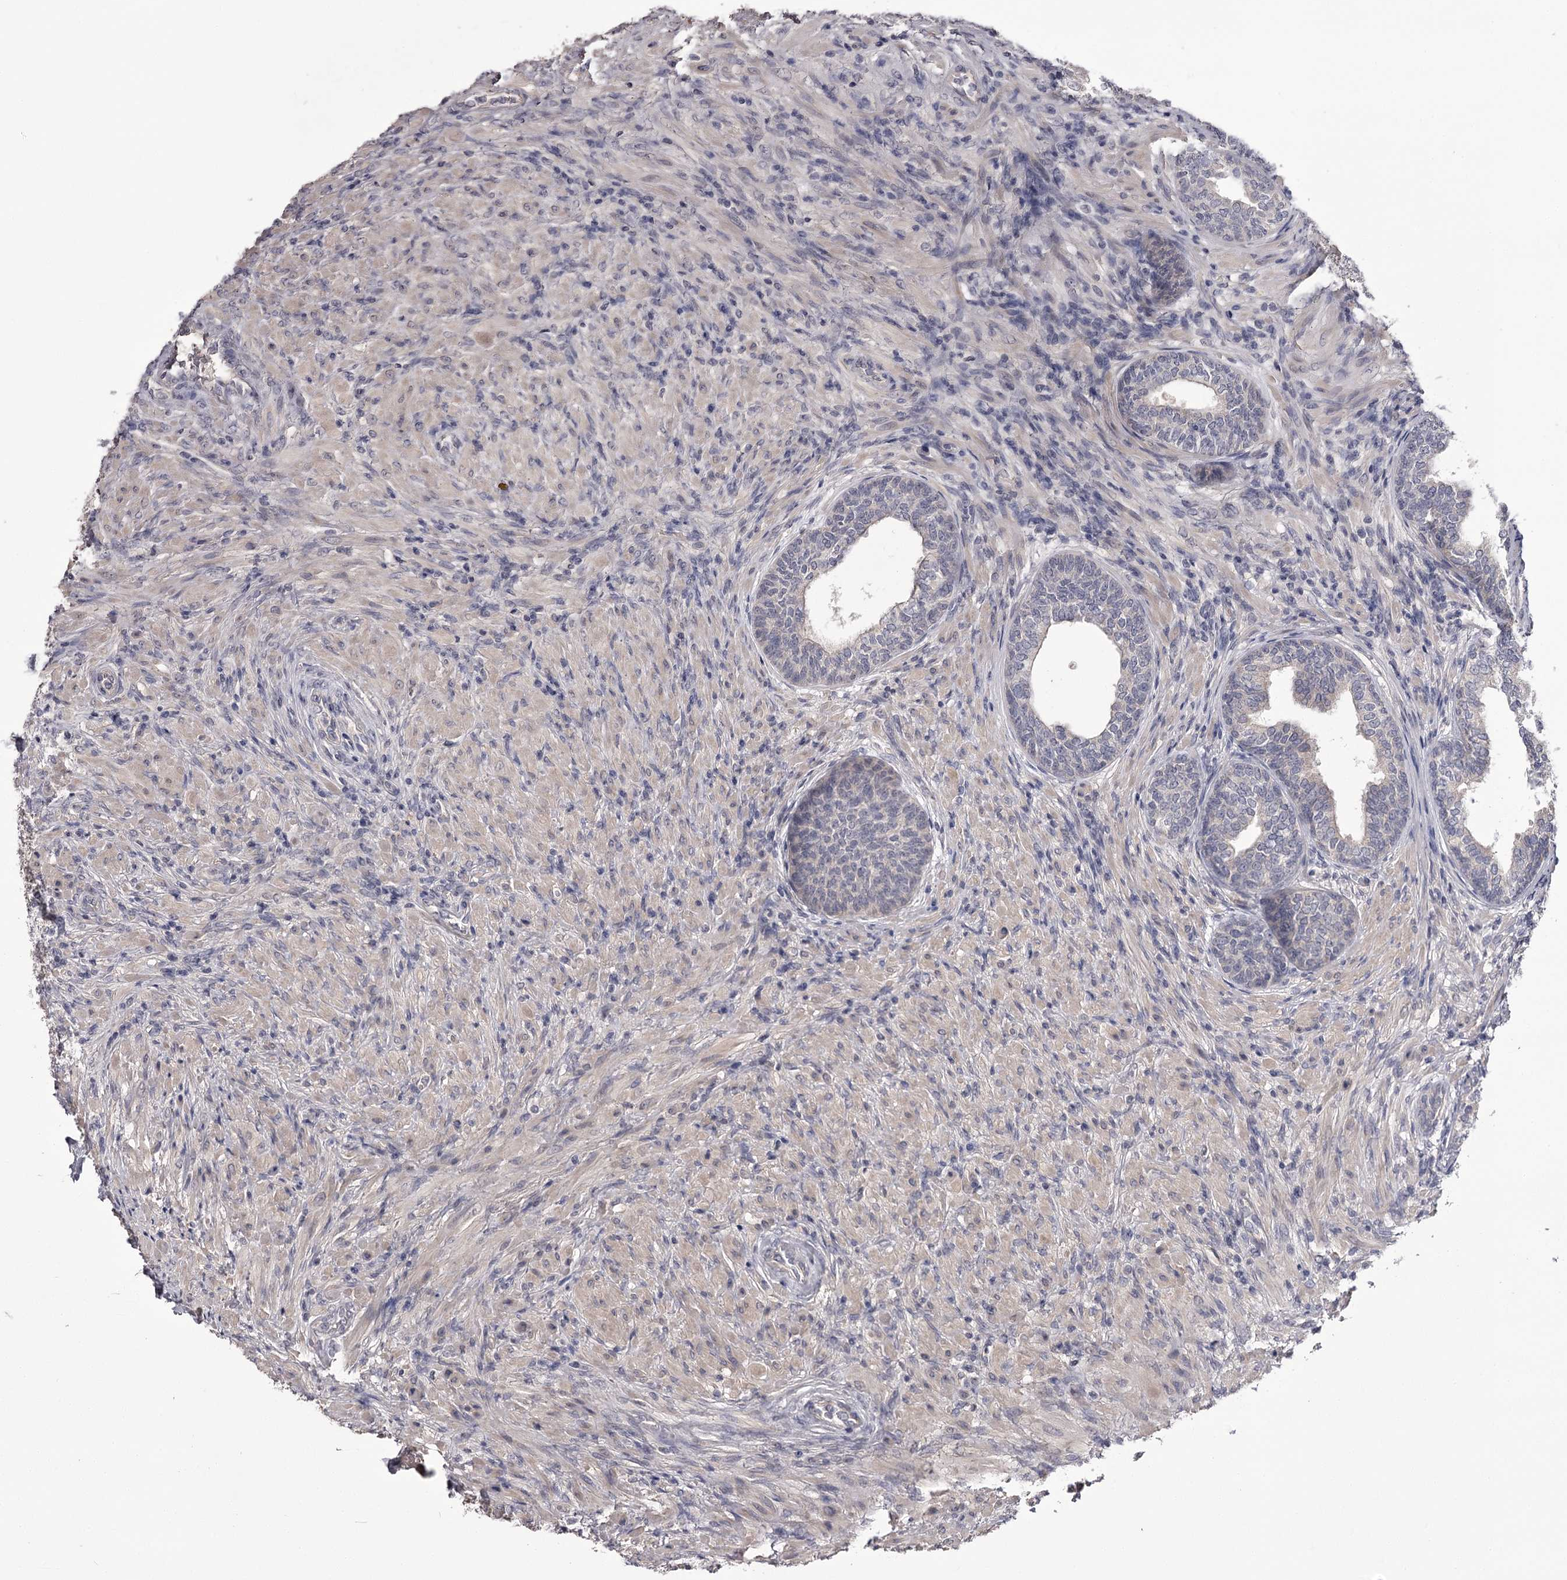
{"staining": {"intensity": "negative", "quantity": "none", "location": "none"}, "tissue": "prostate", "cell_type": "Glandular cells", "image_type": "normal", "snomed": [{"axis": "morphology", "description": "Normal tissue, NOS"}, {"axis": "topography", "description": "Prostate"}], "caption": "Benign prostate was stained to show a protein in brown. There is no significant positivity in glandular cells. The staining is performed using DAB brown chromogen with nuclei counter-stained in using hematoxylin.", "gene": "PRM2", "patient": {"sex": "male", "age": 76}}